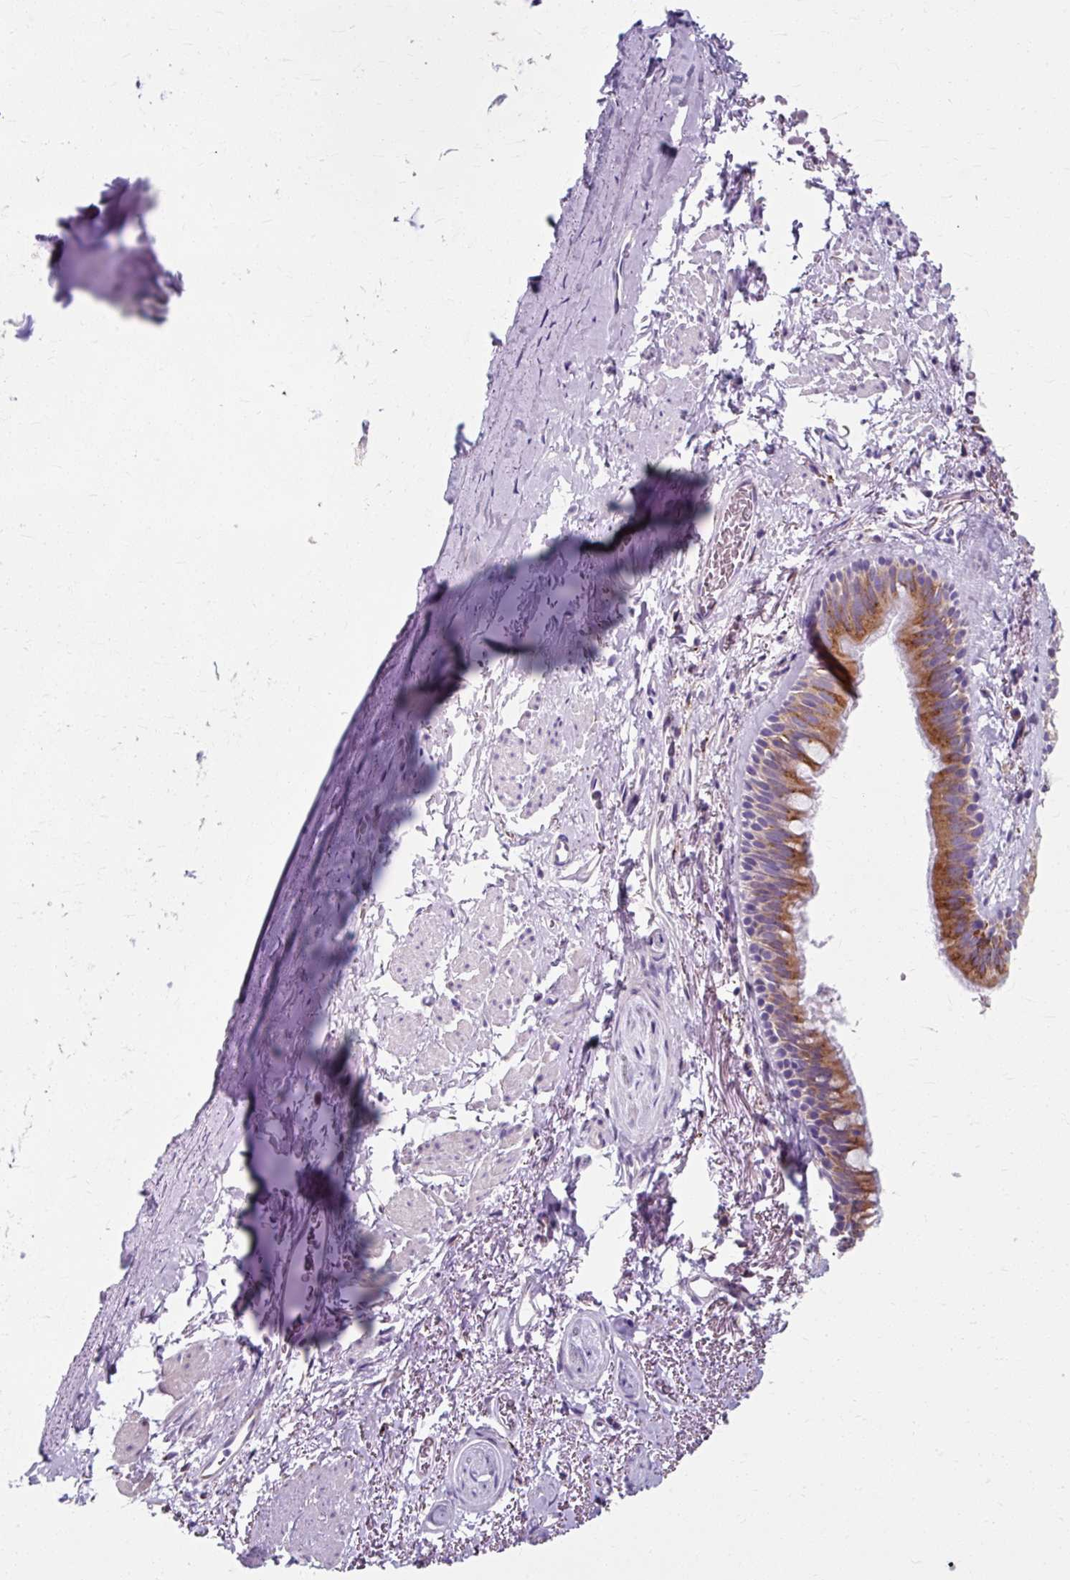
{"staining": {"intensity": "moderate", "quantity": "25%-75%", "location": "cytoplasmic/membranous"}, "tissue": "bronchus", "cell_type": "Respiratory epithelial cells", "image_type": "normal", "snomed": [{"axis": "morphology", "description": "Normal tissue, NOS"}, {"axis": "topography", "description": "Bronchus"}], "caption": "Moderate cytoplasmic/membranous positivity is appreciated in approximately 25%-75% of respiratory epithelial cells in benign bronchus. Nuclei are stained in blue.", "gene": "ZNF555", "patient": {"sex": "male", "age": 67}}